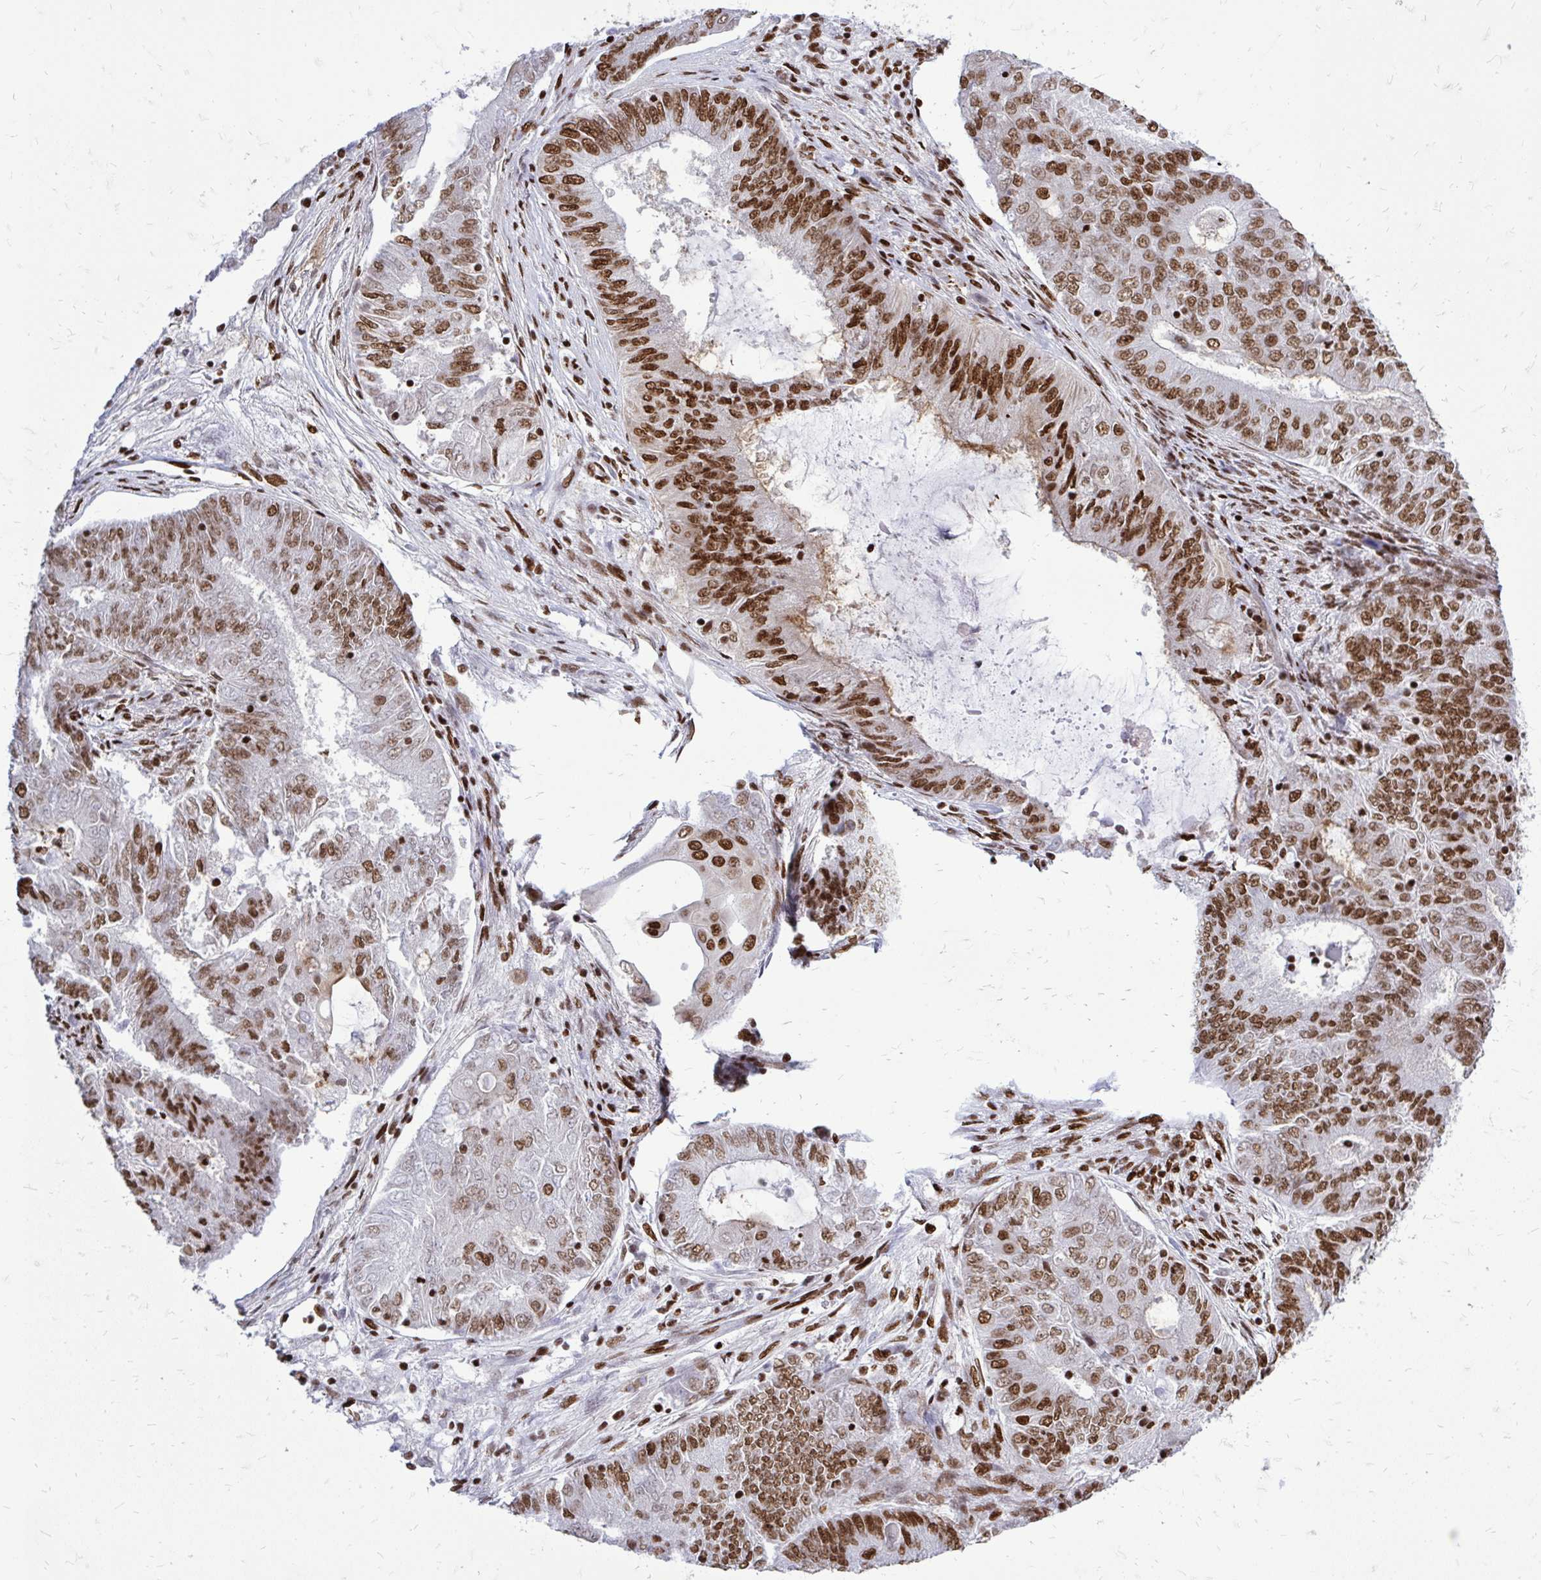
{"staining": {"intensity": "strong", "quantity": ">75%", "location": "nuclear"}, "tissue": "endometrial cancer", "cell_type": "Tumor cells", "image_type": "cancer", "snomed": [{"axis": "morphology", "description": "Adenocarcinoma, NOS"}, {"axis": "topography", "description": "Endometrium"}], "caption": "Tumor cells reveal high levels of strong nuclear staining in about >75% of cells in human adenocarcinoma (endometrial). The protein of interest is shown in brown color, while the nuclei are stained blue.", "gene": "TBL1Y", "patient": {"sex": "female", "age": 62}}